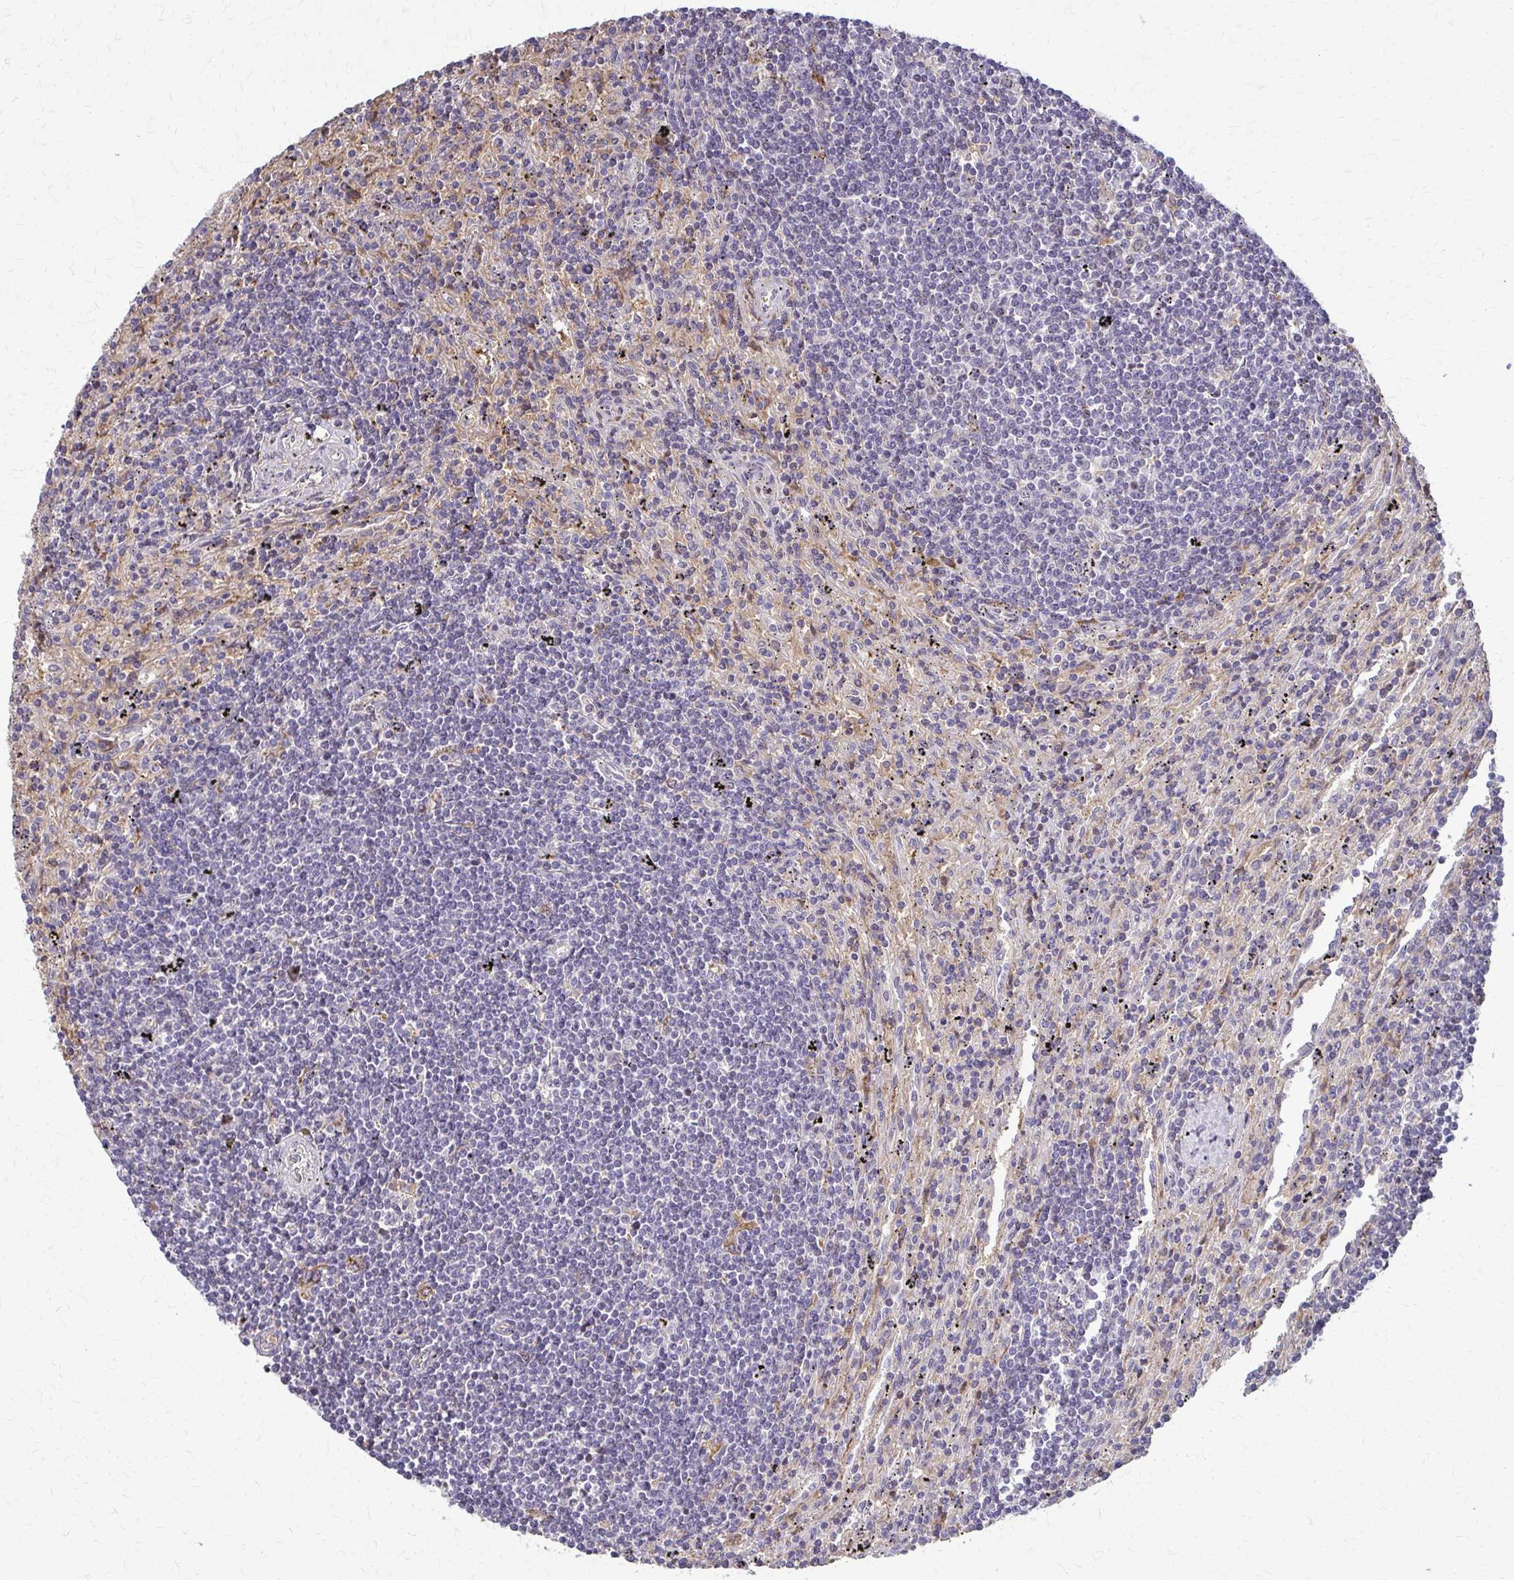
{"staining": {"intensity": "negative", "quantity": "none", "location": "none"}, "tissue": "lymphoma", "cell_type": "Tumor cells", "image_type": "cancer", "snomed": [{"axis": "morphology", "description": "Malignant lymphoma, non-Hodgkin's type, Low grade"}, {"axis": "topography", "description": "Spleen"}], "caption": "Immunohistochemistry of low-grade malignant lymphoma, non-Hodgkin's type displays no staining in tumor cells.", "gene": "ZNF34", "patient": {"sex": "male", "age": 76}}